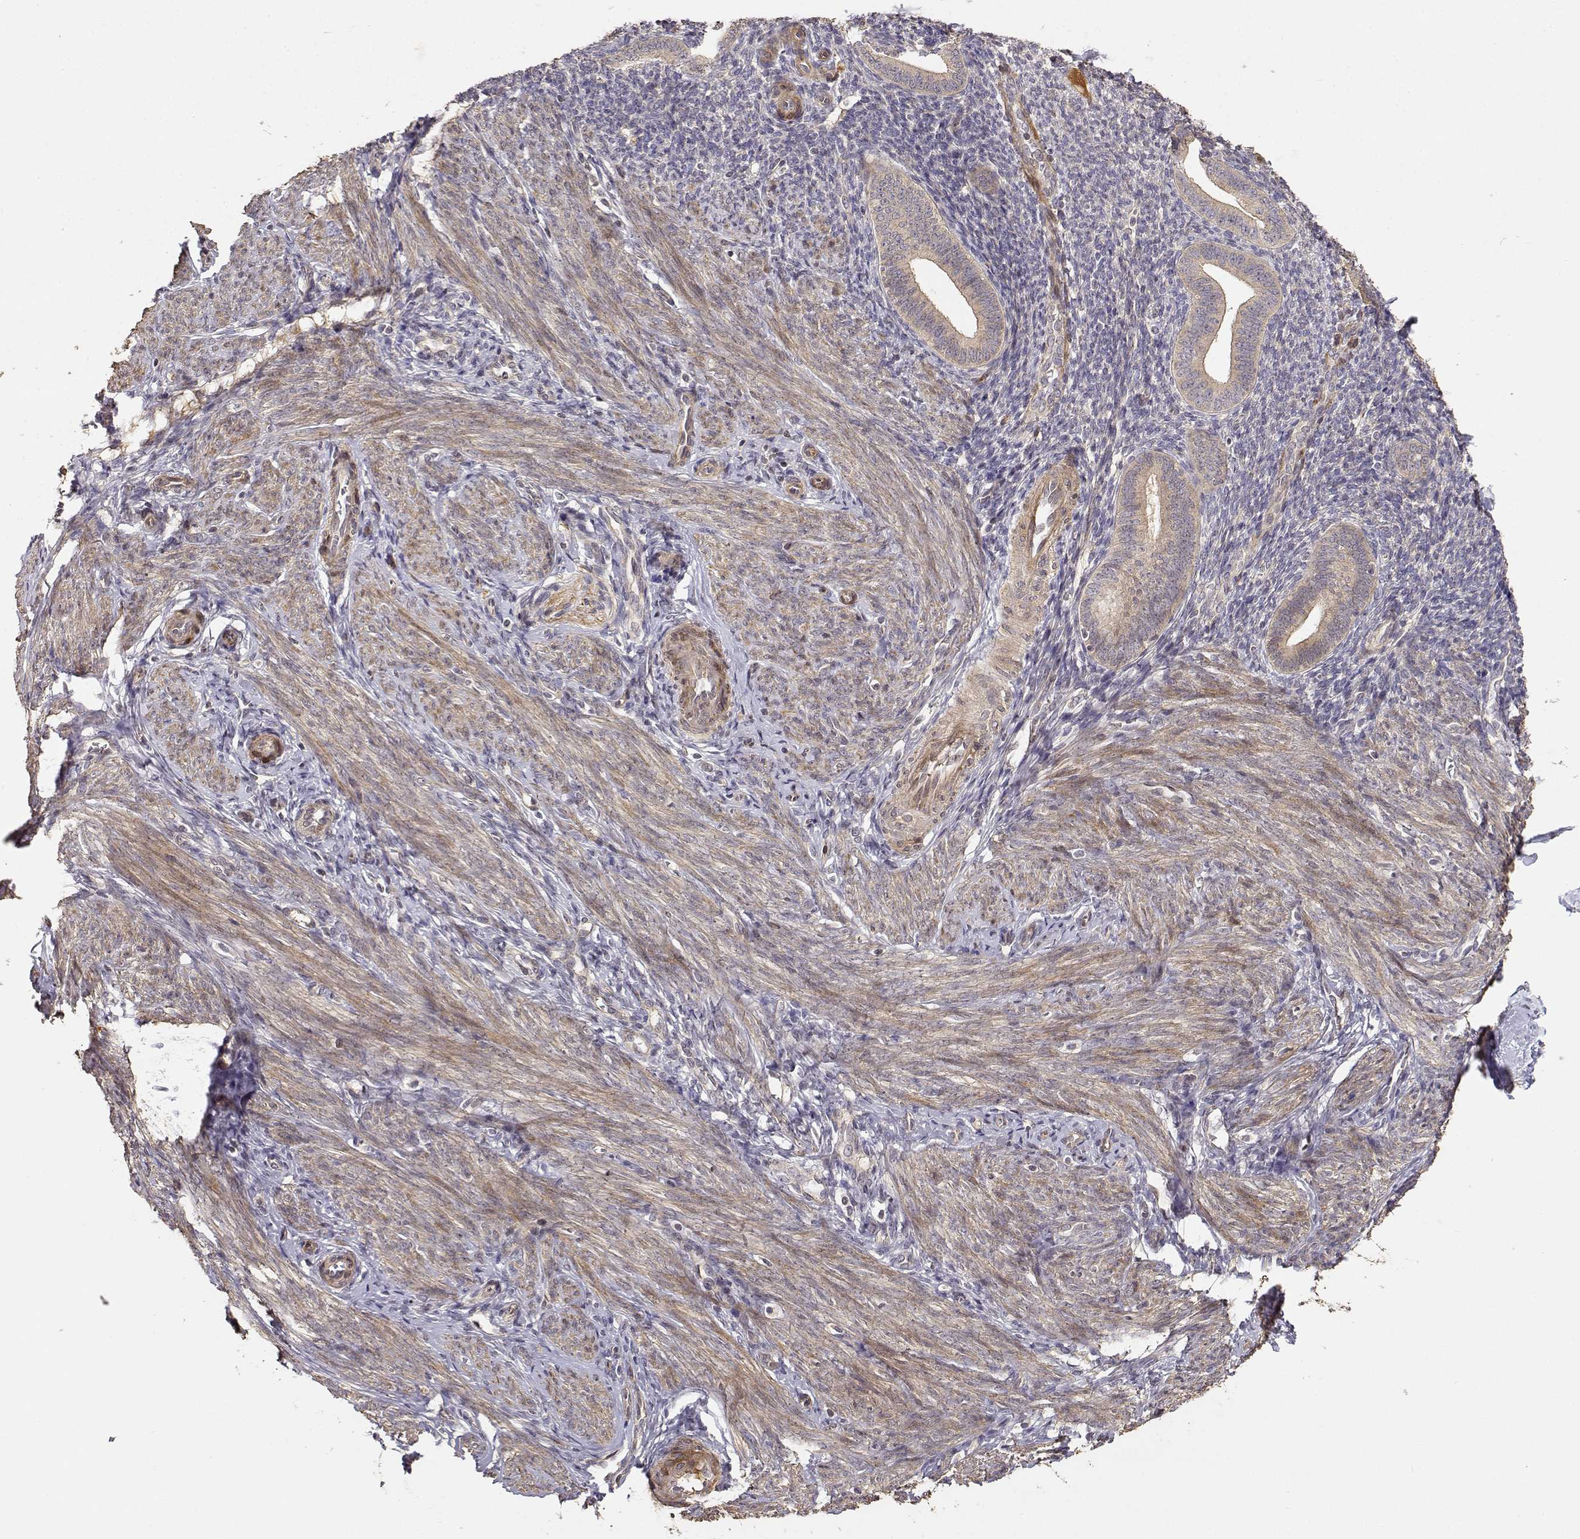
{"staining": {"intensity": "negative", "quantity": "none", "location": "none"}, "tissue": "endometrium", "cell_type": "Cells in endometrial stroma", "image_type": "normal", "snomed": [{"axis": "morphology", "description": "Normal tissue, NOS"}, {"axis": "topography", "description": "Endometrium"}], "caption": "Immunohistochemistry (IHC) image of unremarkable endometrium: human endometrium stained with DAB demonstrates no significant protein staining in cells in endometrial stroma.", "gene": "PICK1", "patient": {"sex": "female", "age": 40}}